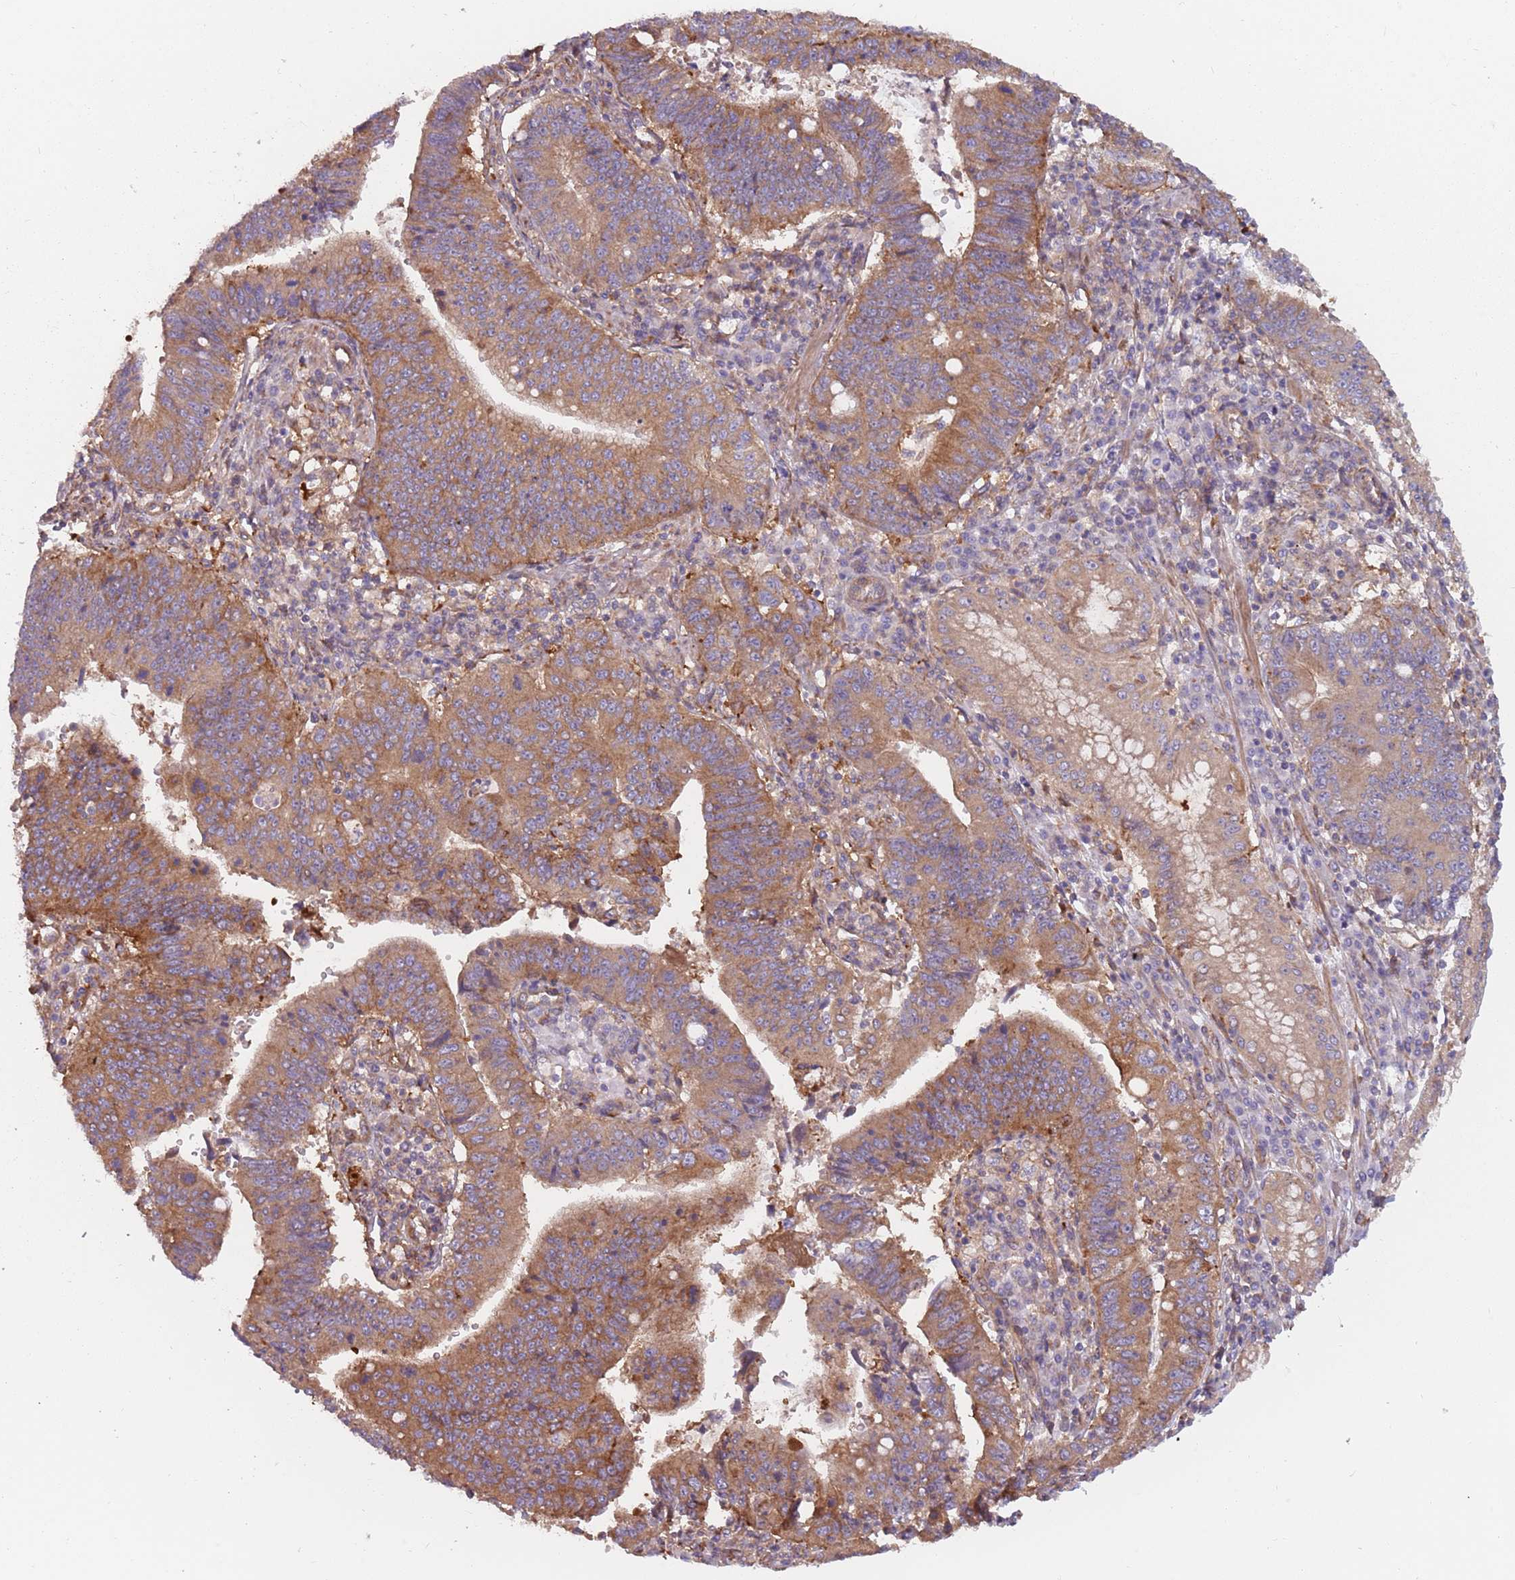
{"staining": {"intensity": "moderate", "quantity": ">75%", "location": "cytoplasmic/membranous"}, "tissue": "stomach cancer", "cell_type": "Tumor cells", "image_type": "cancer", "snomed": [{"axis": "morphology", "description": "Adenocarcinoma, NOS"}, {"axis": "topography", "description": "Stomach"}], "caption": "This is a micrograph of IHC staining of stomach cancer (adenocarcinoma), which shows moderate staining in the cytoplasmic/membranous of tumor cells.", "gene": "SPDL1", "patient": {"sex": "male", "age": 59}}